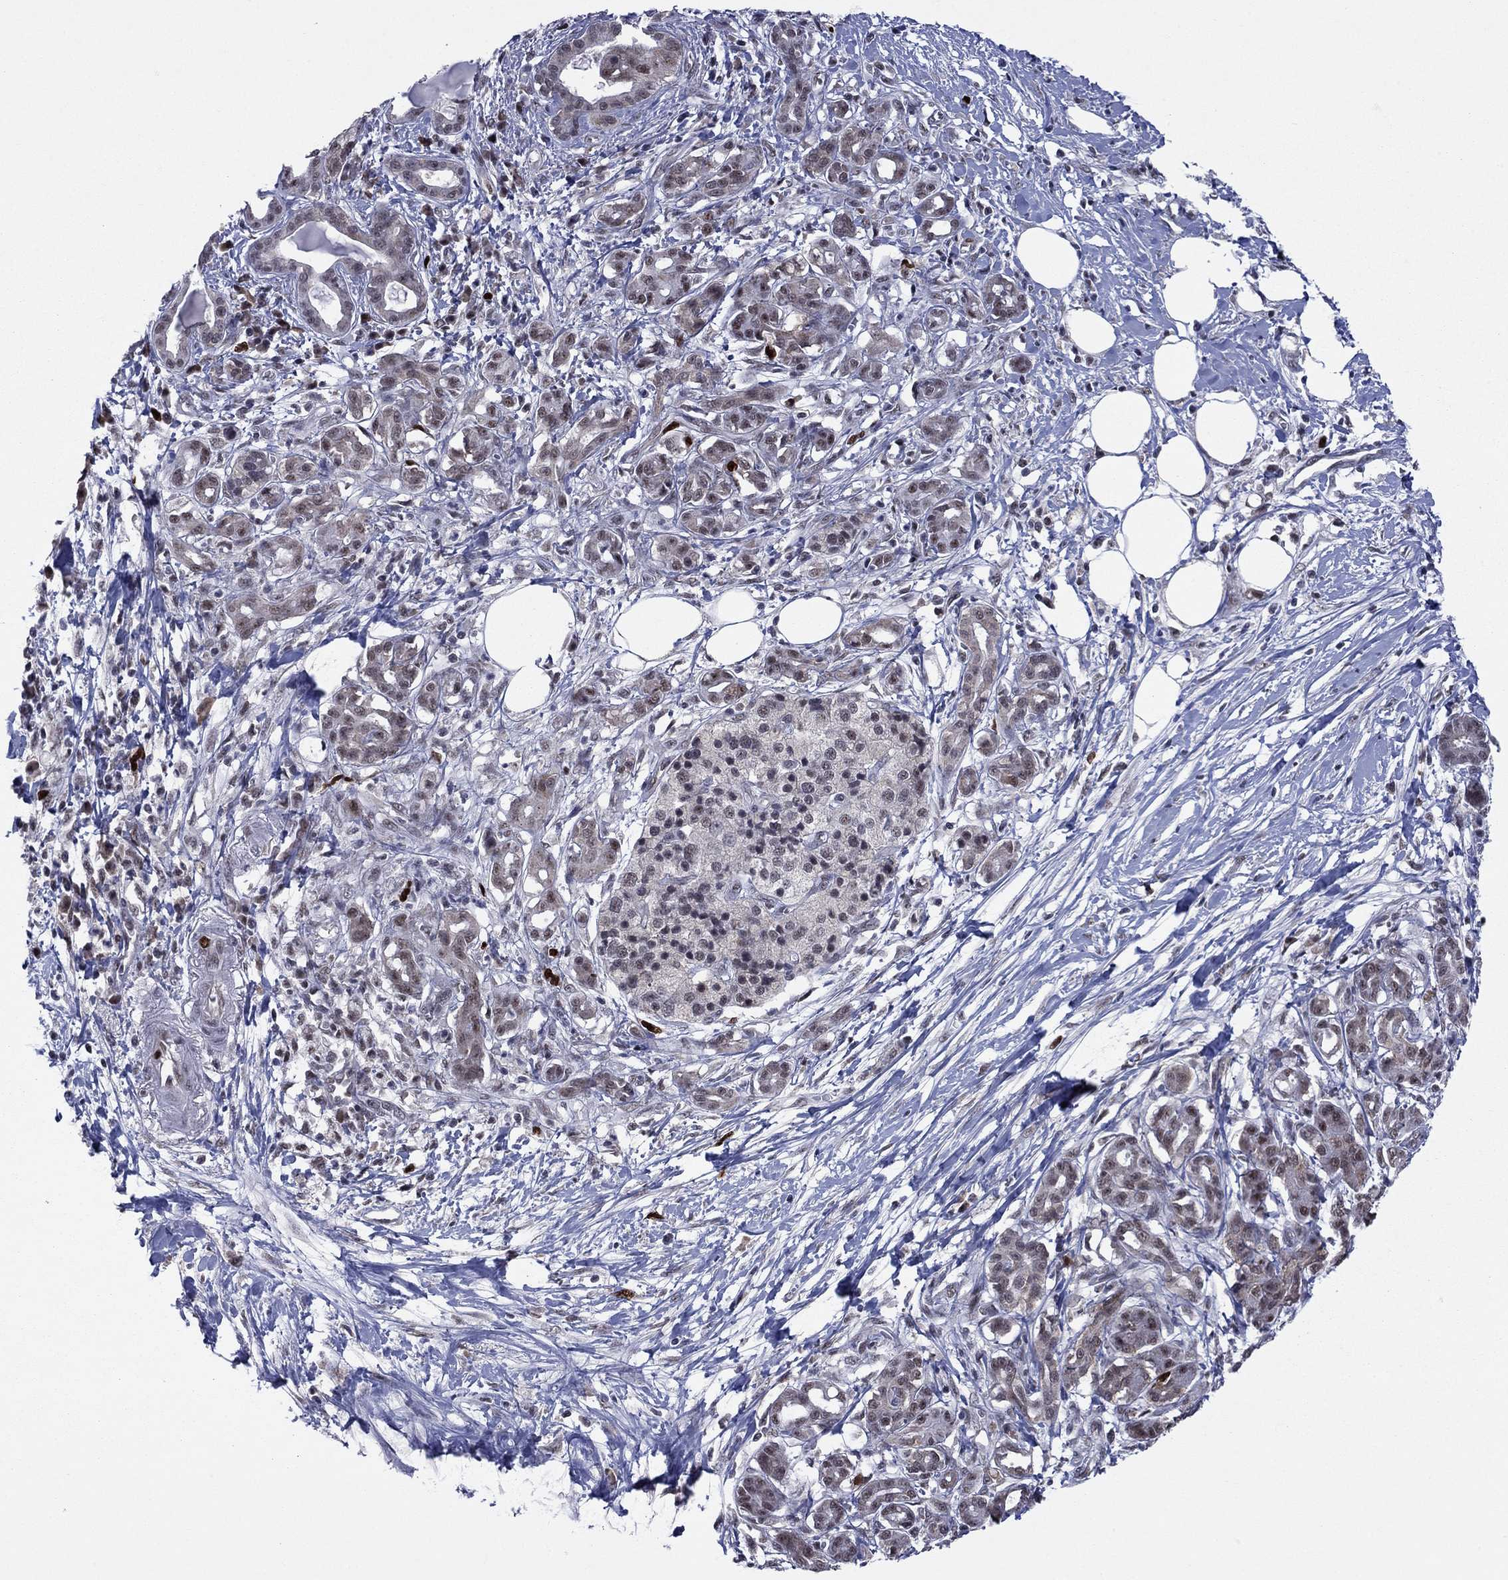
{"staining": {"intensity": "strong", "quantity": "<25%", "location": "nuclear"}, "tissue": "pancreatic cancer", "cell_type": "Tumor cells", "image_type": "cancer", "snomed": [{"axis": "morphology", "description": "Adenocarcinoma, NOS"}, {"axis": "topography", "description": "Pancreas"}], "caption": "High-magnification brightfield microscopy of pancreatic cancer stained with DAB (3,3'-diaminobenzidine) (brown) and counterstained with hematoxylin (blue). tumor cells exhibit strong nuclear expression is present in about<25% of cells.", "gene": "CDCA5", "patient": {"sex": "male", "age": 72}}